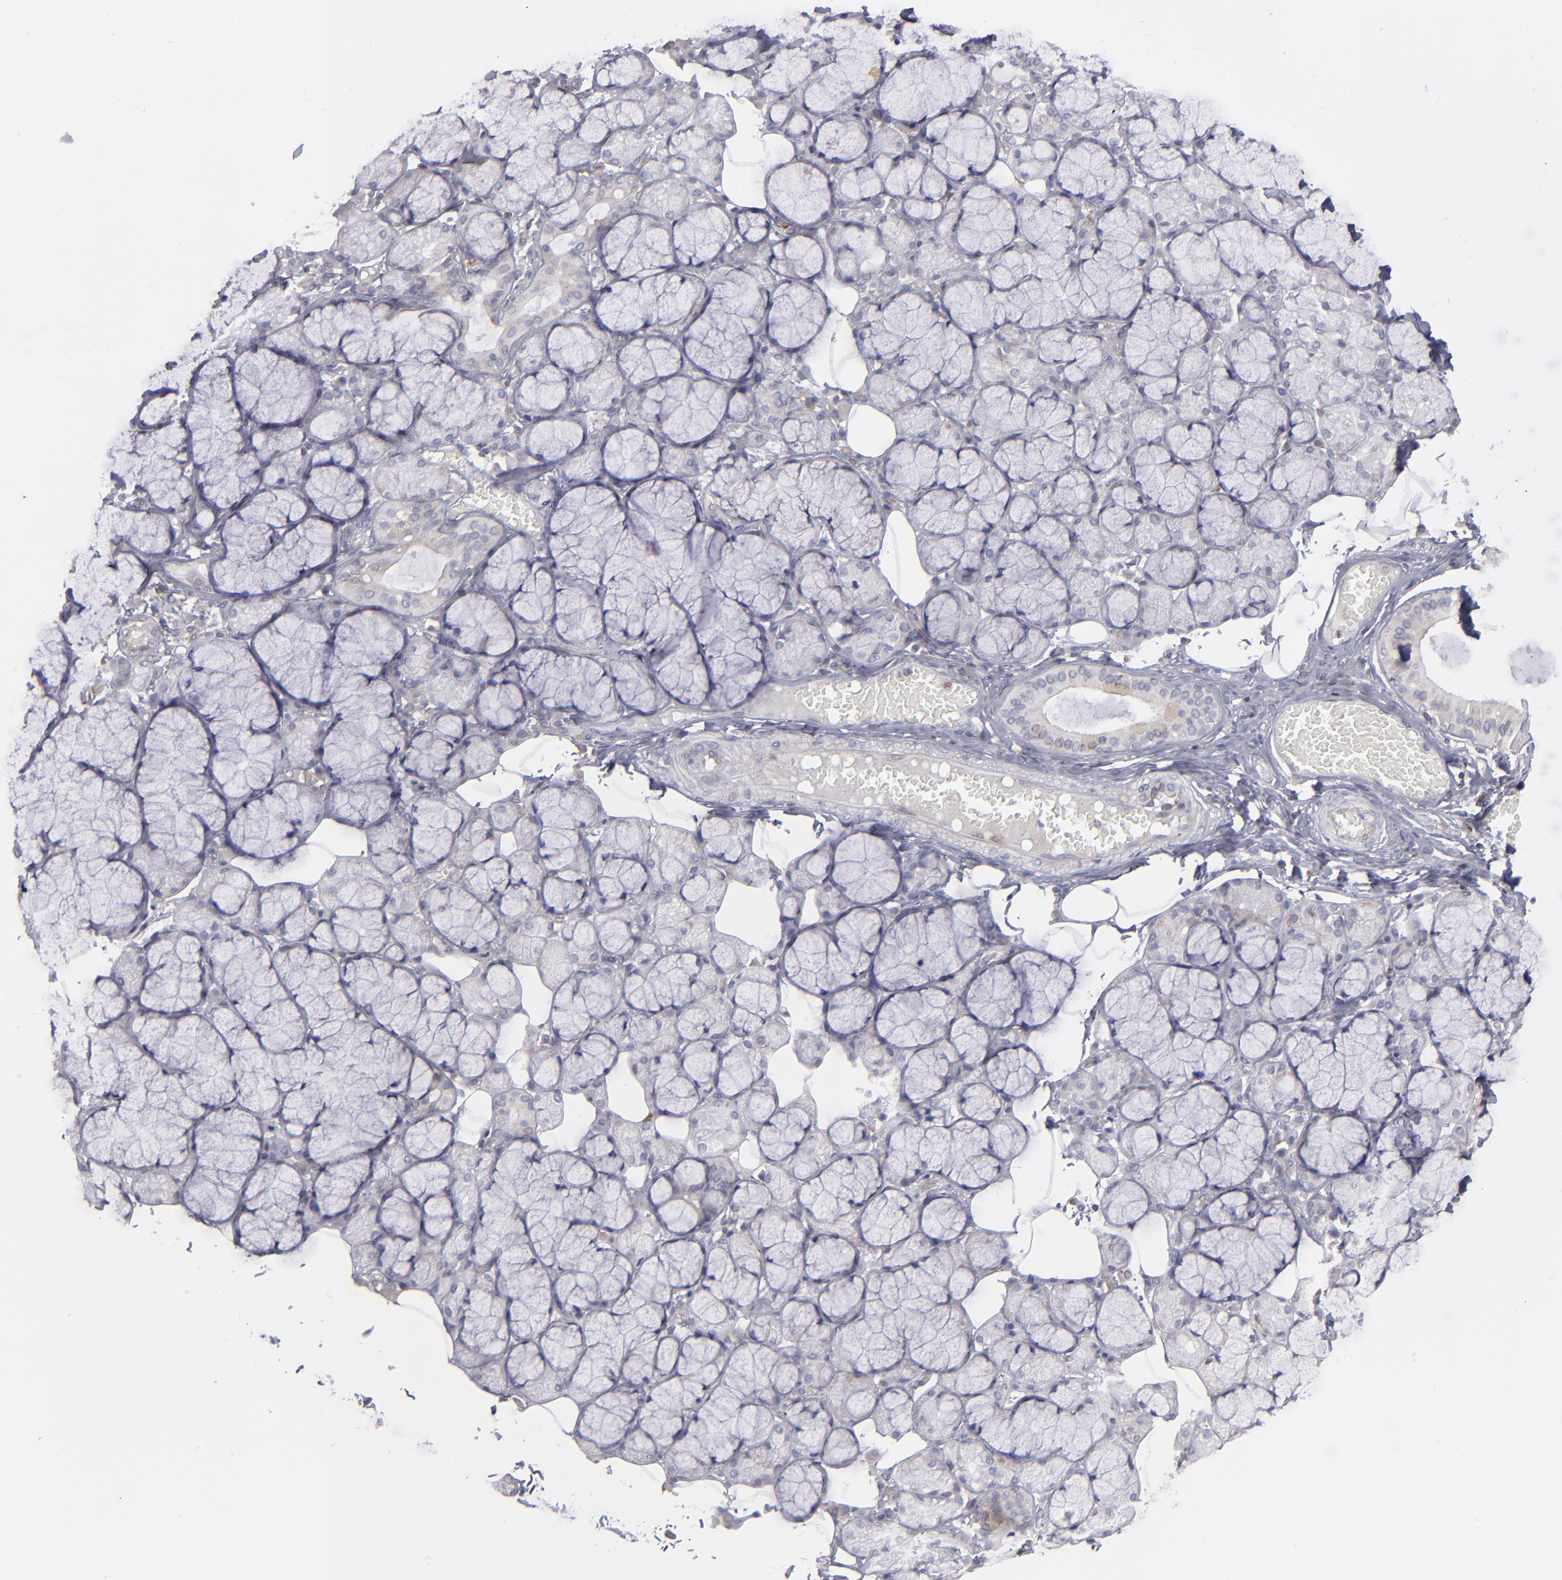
{"staining": {"intensity": "weak", "quantity": "25%-75%", "location": "cytoplasmic/membranous"}, "tissue": "salivary gland", "cell_type": "Glandular cells", "image_type": "normal", "snomed": [{"axis": "morphology", "description": "Normal tissue, NOS"}, {"axis": "topography", "description": "Skeletal muscle"}, {"axis": "topography", "description": "Oral tissue"}, {"axis": "topography", "description": "Salivary gland"}, {"axis": "topography", "description": "Peripheral nerve tissue"}], "caption": "Immunohistochemical staining of benign human salivary gland exhibits weak cytoplasmic/membranous protein positivity in about 25%-75% of glandular cells. (DAB (3,3'-diaminobenzidine) = brown stain, brightfield microscopy at high magnification).", "gene": "TMX1", "patient": {"sex": "male", "age": 54}}